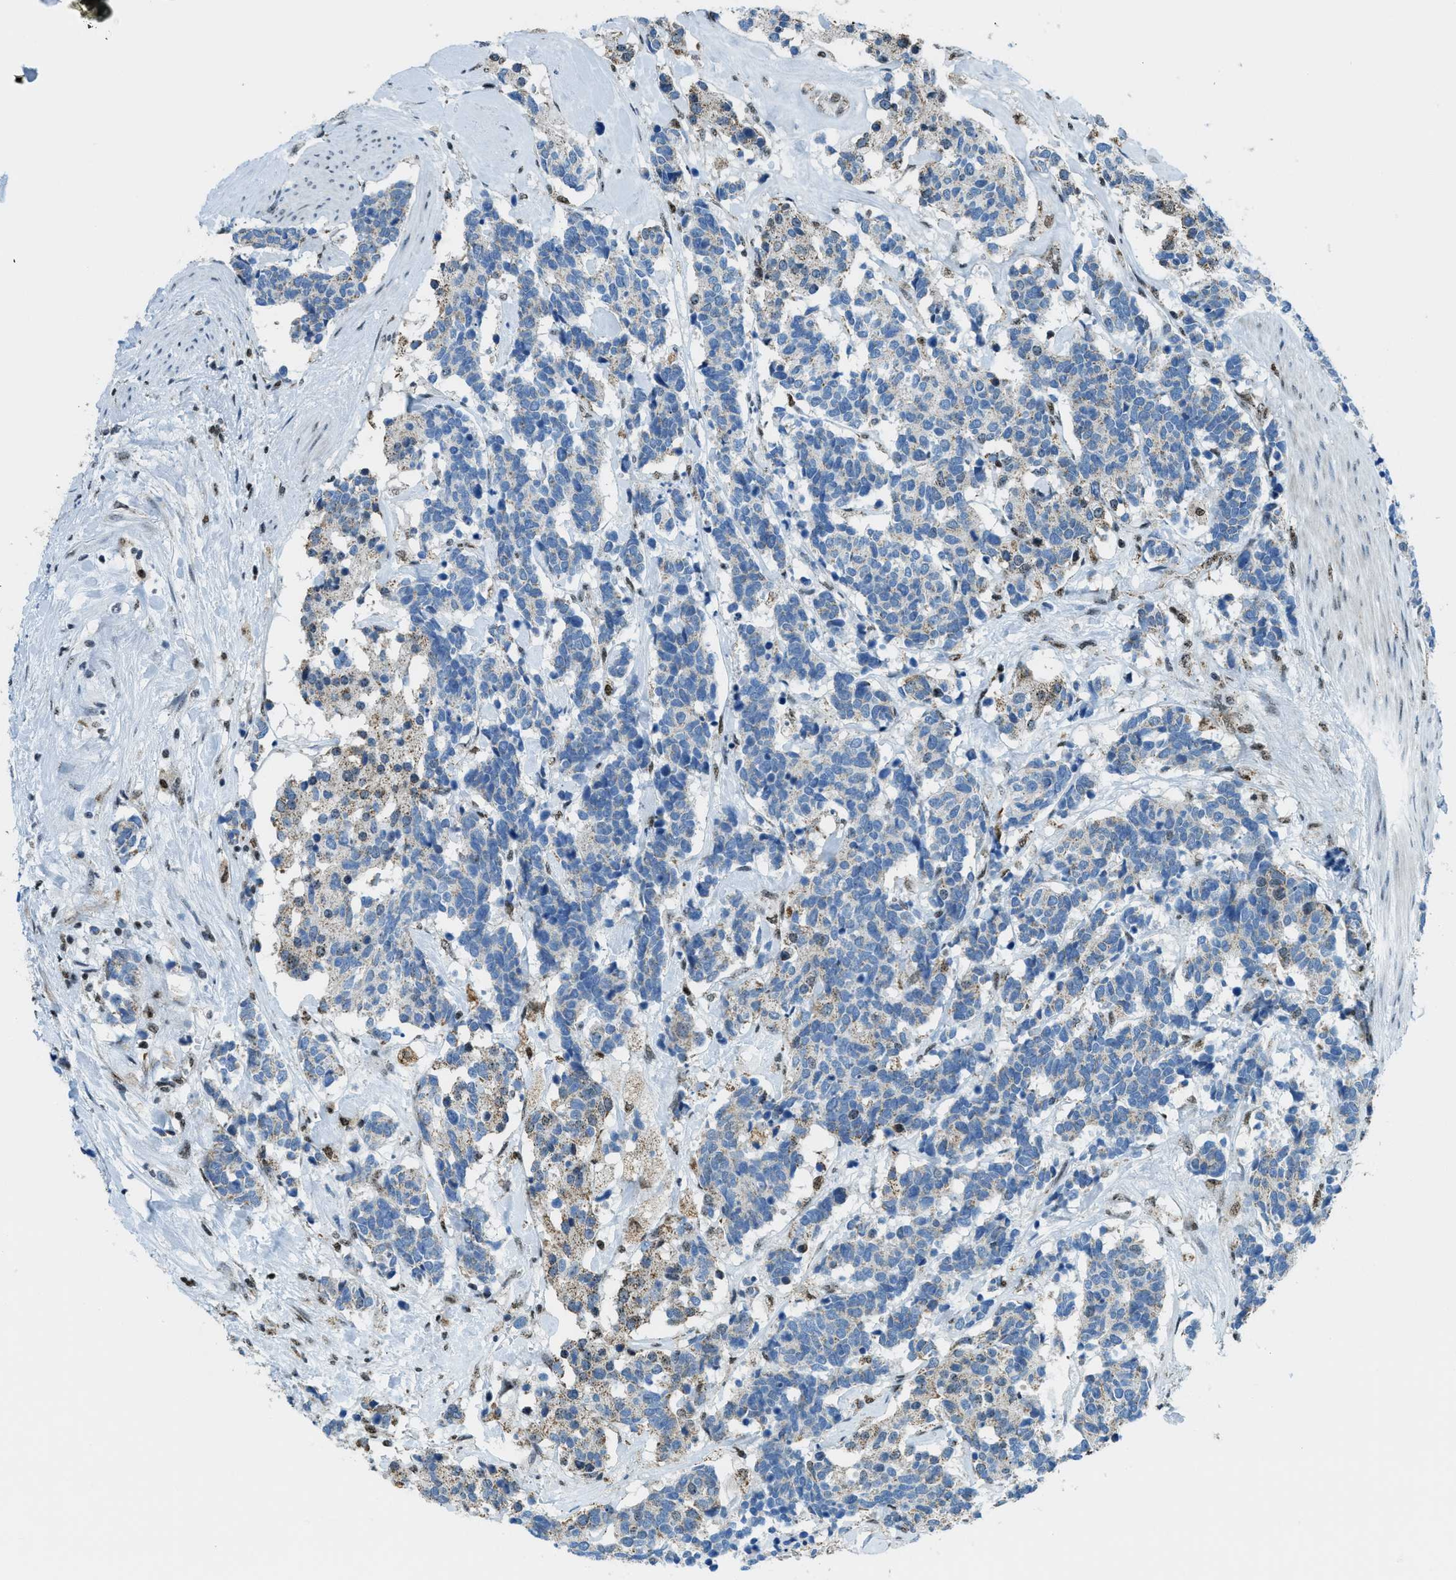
{"staining": {"intensity": "weak", "quantity": "<25%", "location": "cytoplasmic/membranous"}, "tissue": "carcinoid", "cell_type": "Tumor cells", "image_type": "cancer", "snomed": [{"axis": "morphology", "description": "Carcinoma, NOS"}, {"axis": "morphology", "description": "Carcinoid, malignant, NOS"}, {"axis": "topography", "description": "Urinary bladder"}], "caption": "IHC micrograph of neoplastic tissue: human malignant carcinoid stained with DAB displays no significant protein expression in tumor cells.", "gene": "SP100", "patient": {"sex": "male", "age": 57}}